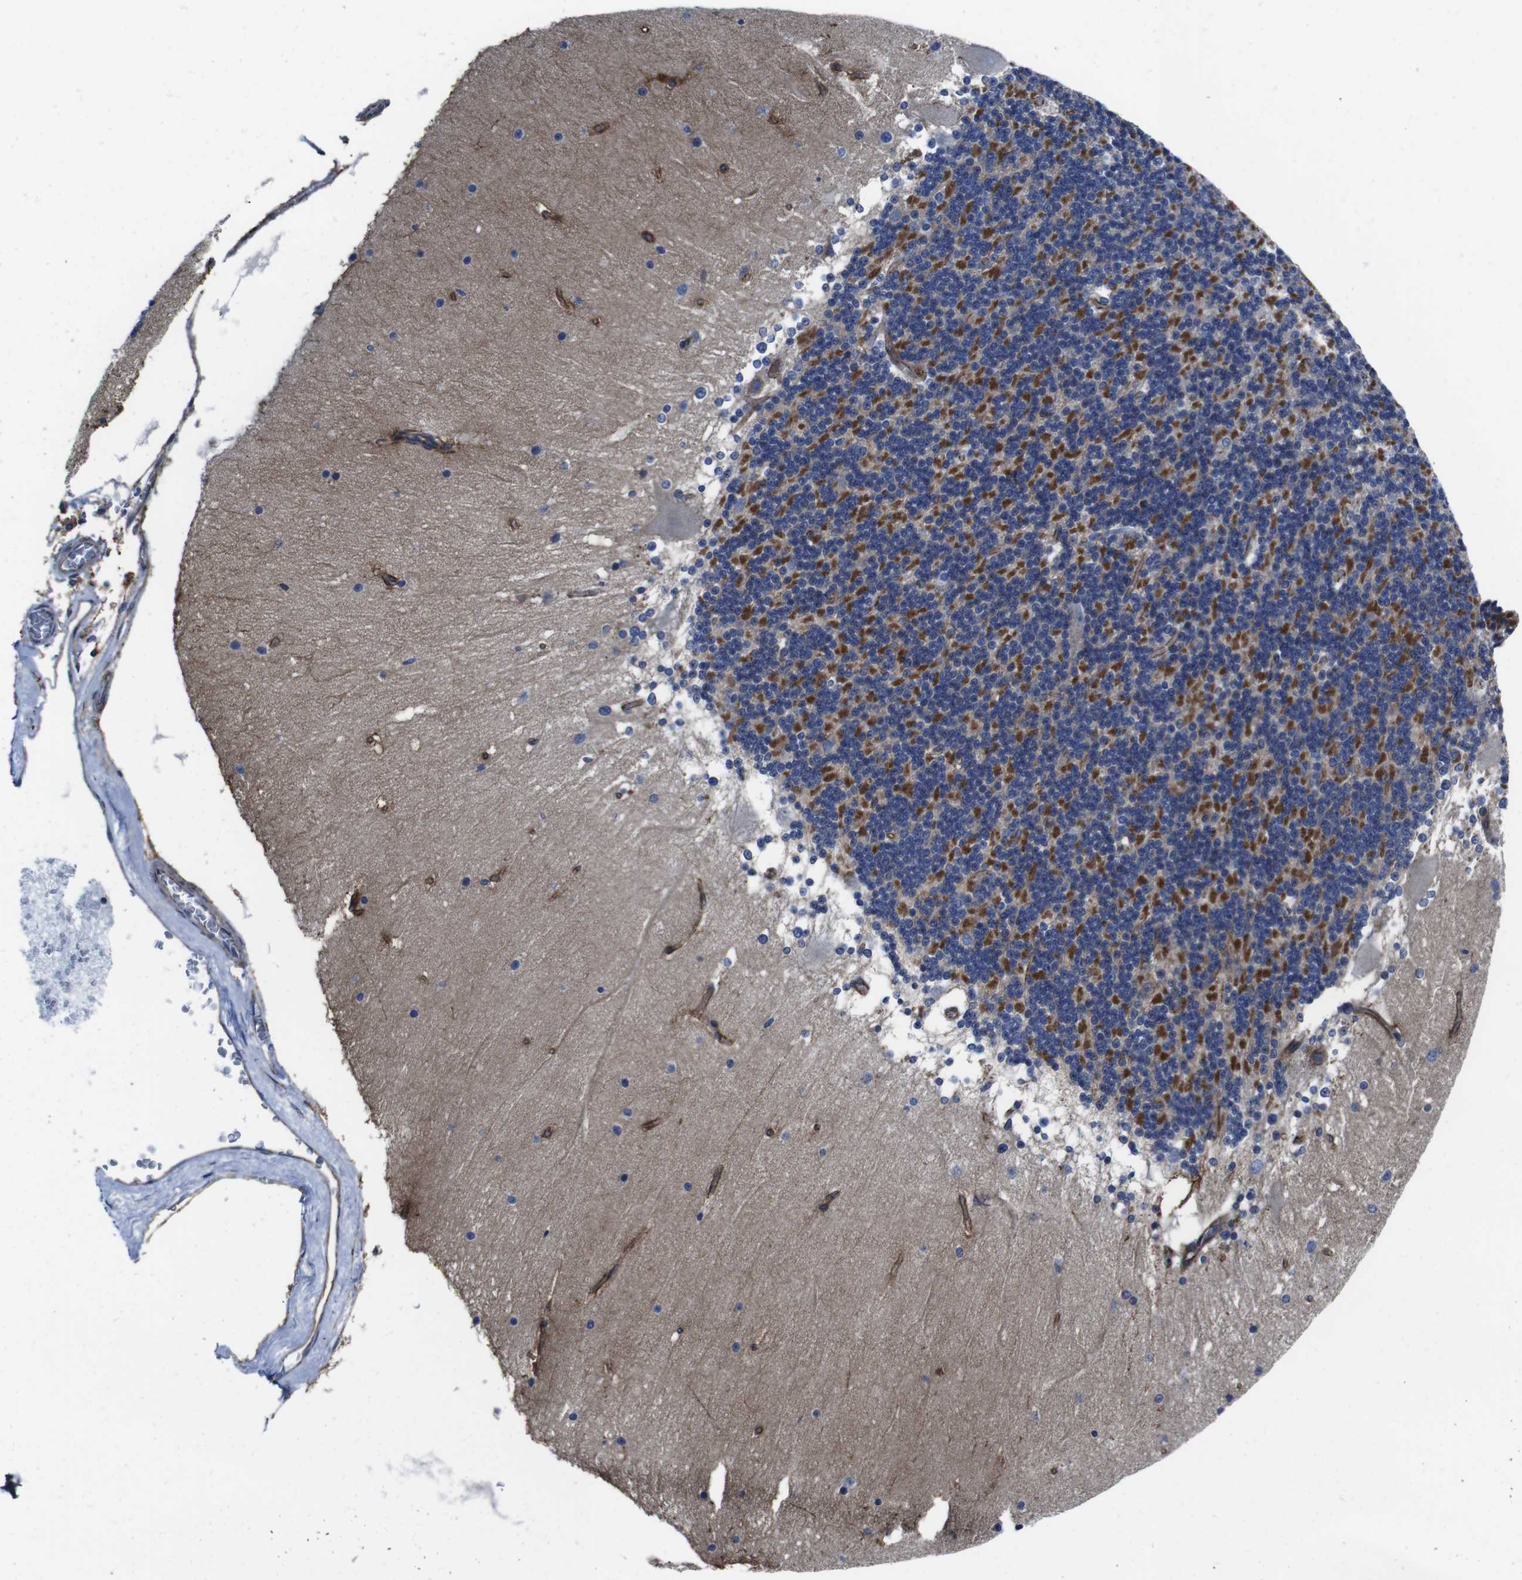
{"staining": {"intensity": "strong", "quantity": "25%-75%", "location": "cytoplasmic/membranous"}, "tissue": "cerebellum", "cell_type": "Cells in granular layer", "image_type": "normal", "snomed": [{"axis": "morphology", "description": "Normal tissue, NOS"}, {"axis": "topography", "description": "Cerebellum"}], "caption": "IHC of unremarkable cerebellum exhibits high levels of strong cytoplasmic/membranous staining in about 25%-75% of cells in granular layer. Using DAB (brown) and hematoxylin (blue) stains, captured at high magnification using brightfield microscopy.", "gene": "NUMB", "patient": {"sex": "female", "age": 19}}